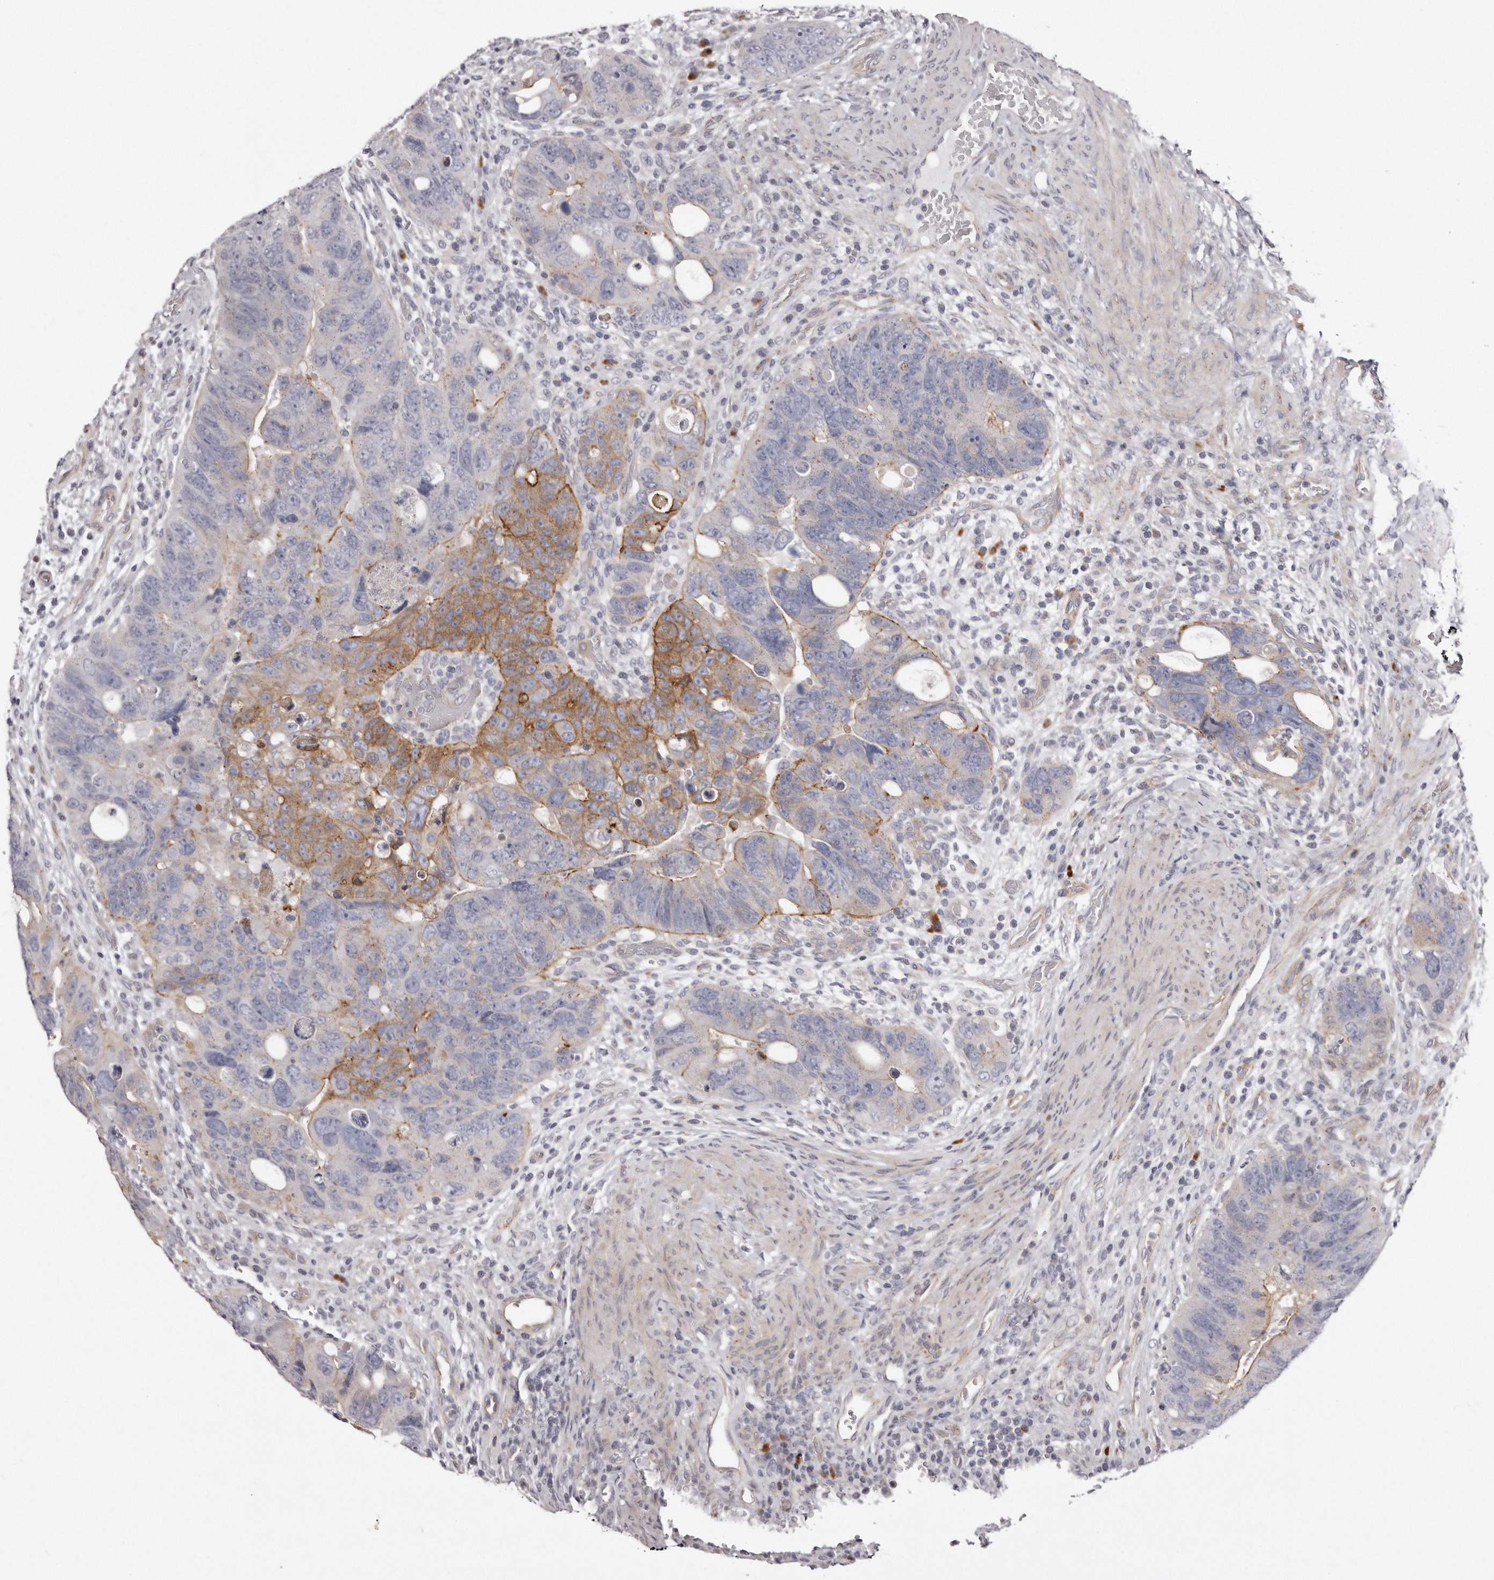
{"staining": {"intensity": "moderate", "quantity": "25%-75%", "location": "cytoplasmic/membranous"}, "tissue": "colorectal cancer", "cell_type": "Tumor cells", "image_type": "cancer", "snomed": [{"axis": "morphology", "description": "Adenocarcinoma, NOS"}, {"axis": "topography", "description": "Rectum"}], "caption": "Tumor cells reveal moderate cytoplasmic/membranous expression in about 25%-75% of cells in colorectal cancer (adenocarcinoma).", "gene": "PEG10", "patient": {"sex": "male", "age": 59}}